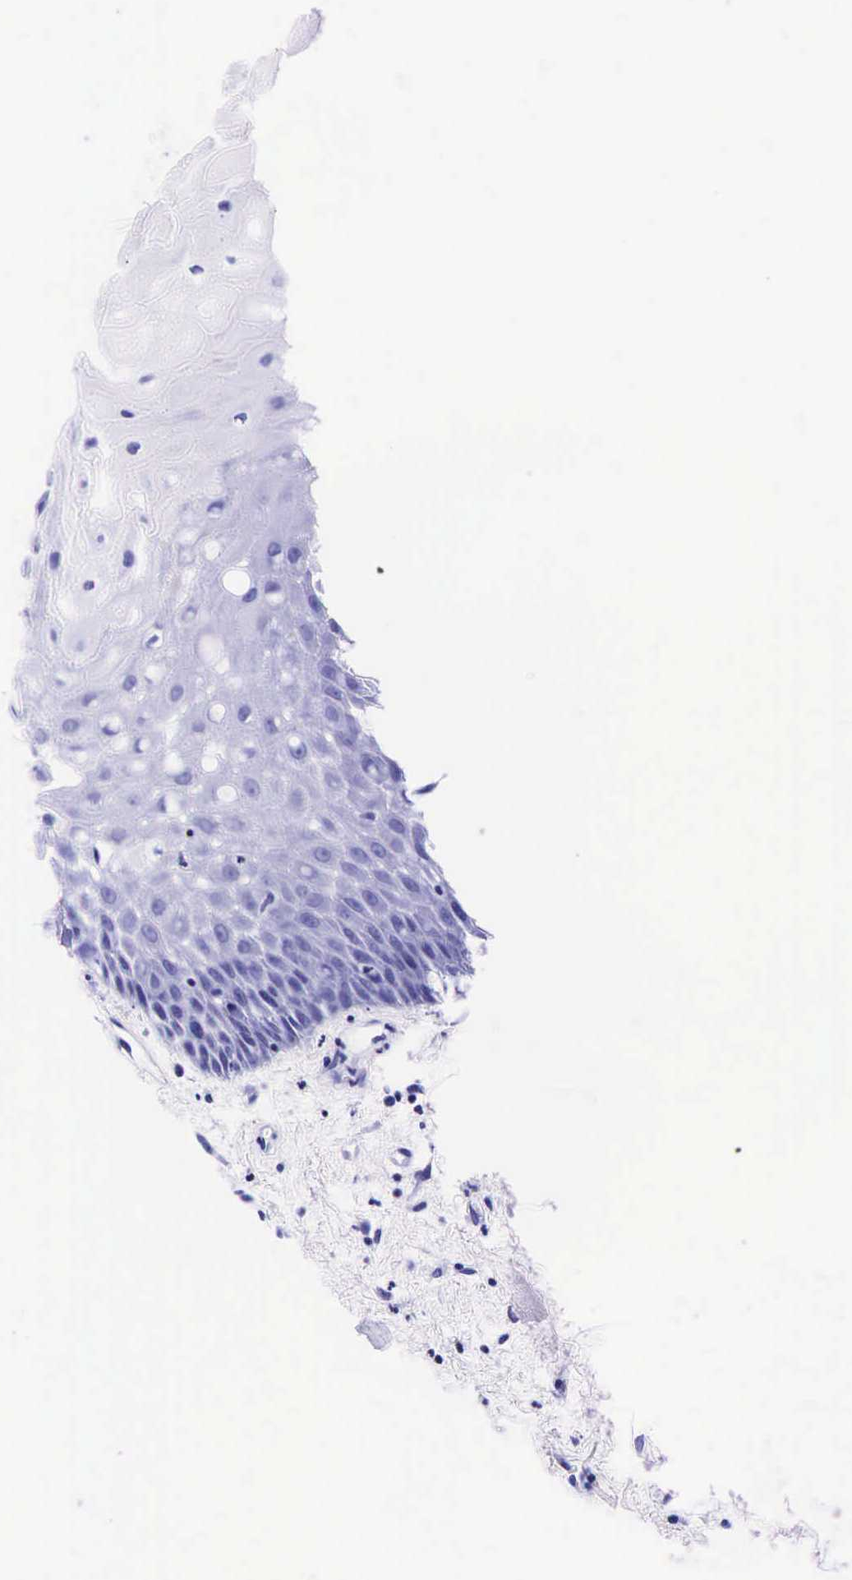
{"staining": {"intensity": "negative", "quantity": "none", "location": "none"}, "tissue": "oral mucosa", "cell_type": "Squamous epithelial cells", "image_type": "normal", "snomed": [{"axis": "morphology", "description": "Normal tissue, NOS"}, {"axis": "topography", "description": "Oral tissue"}], "caption": "The micrograph reveals no significant expression in squamous epithelial cells of oral mucosa.", "gene": "GAST", "patient": {"sex": "male", "age": 54}}